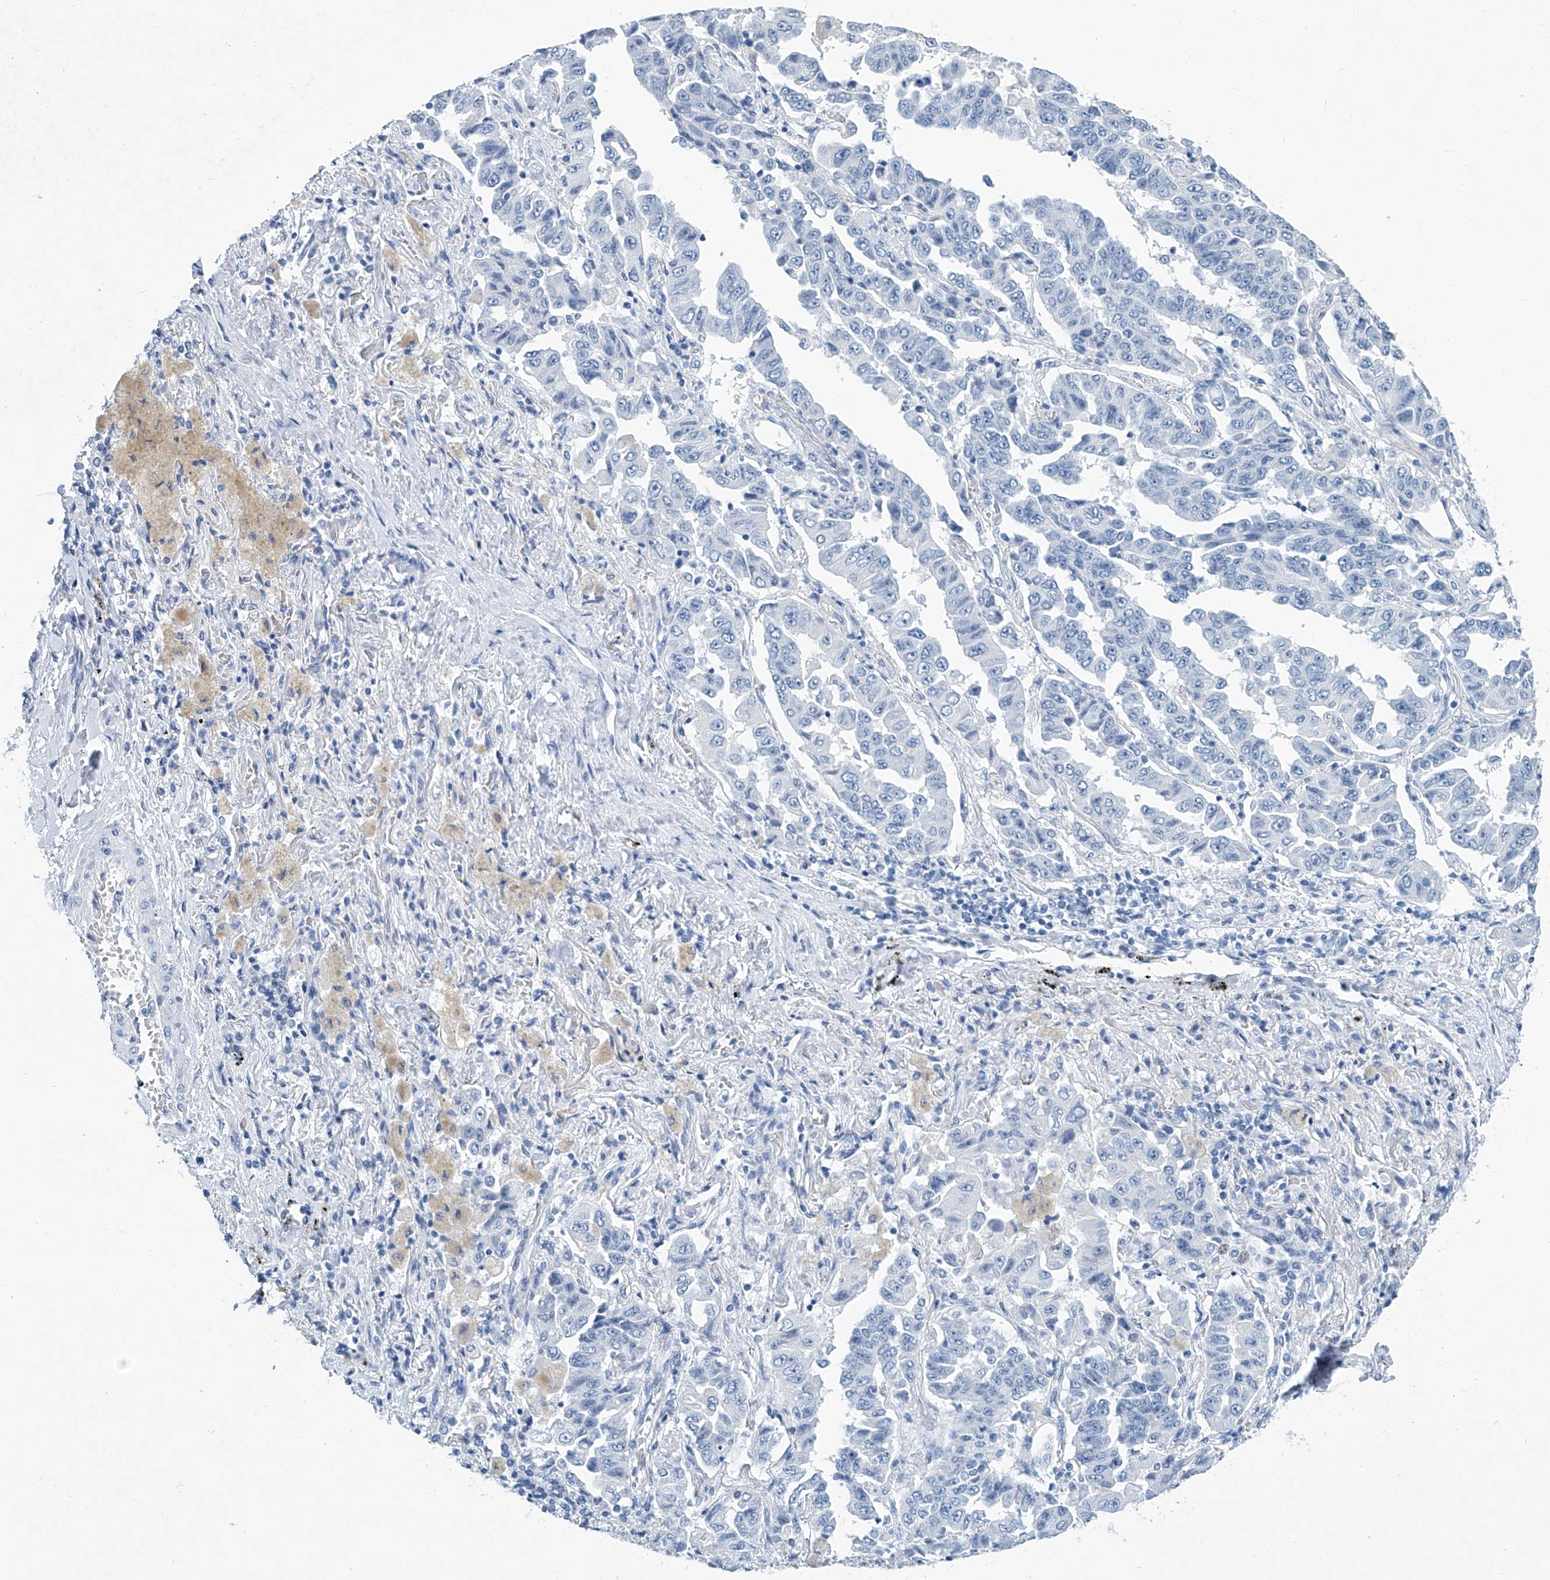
{"staining": {"intensity": "negative", "quantity": "none", "location": "none"}, "tissue": "lung cancer", "cell_type": "Tumor cells", "image_type": "cancer", "snomed": [{"axis": "morphology", "description": "Adenocarcinoma, NOS"}, {"axis": "topography", "description": "Lung"}], "caption": "This is a micrograph of immunohistochemistry staining of adenocarcinoma (lung), which shows no expression in tumor cells.", "gene": "CYP2A7", "patient": {"sex": "female", "age": 51}}